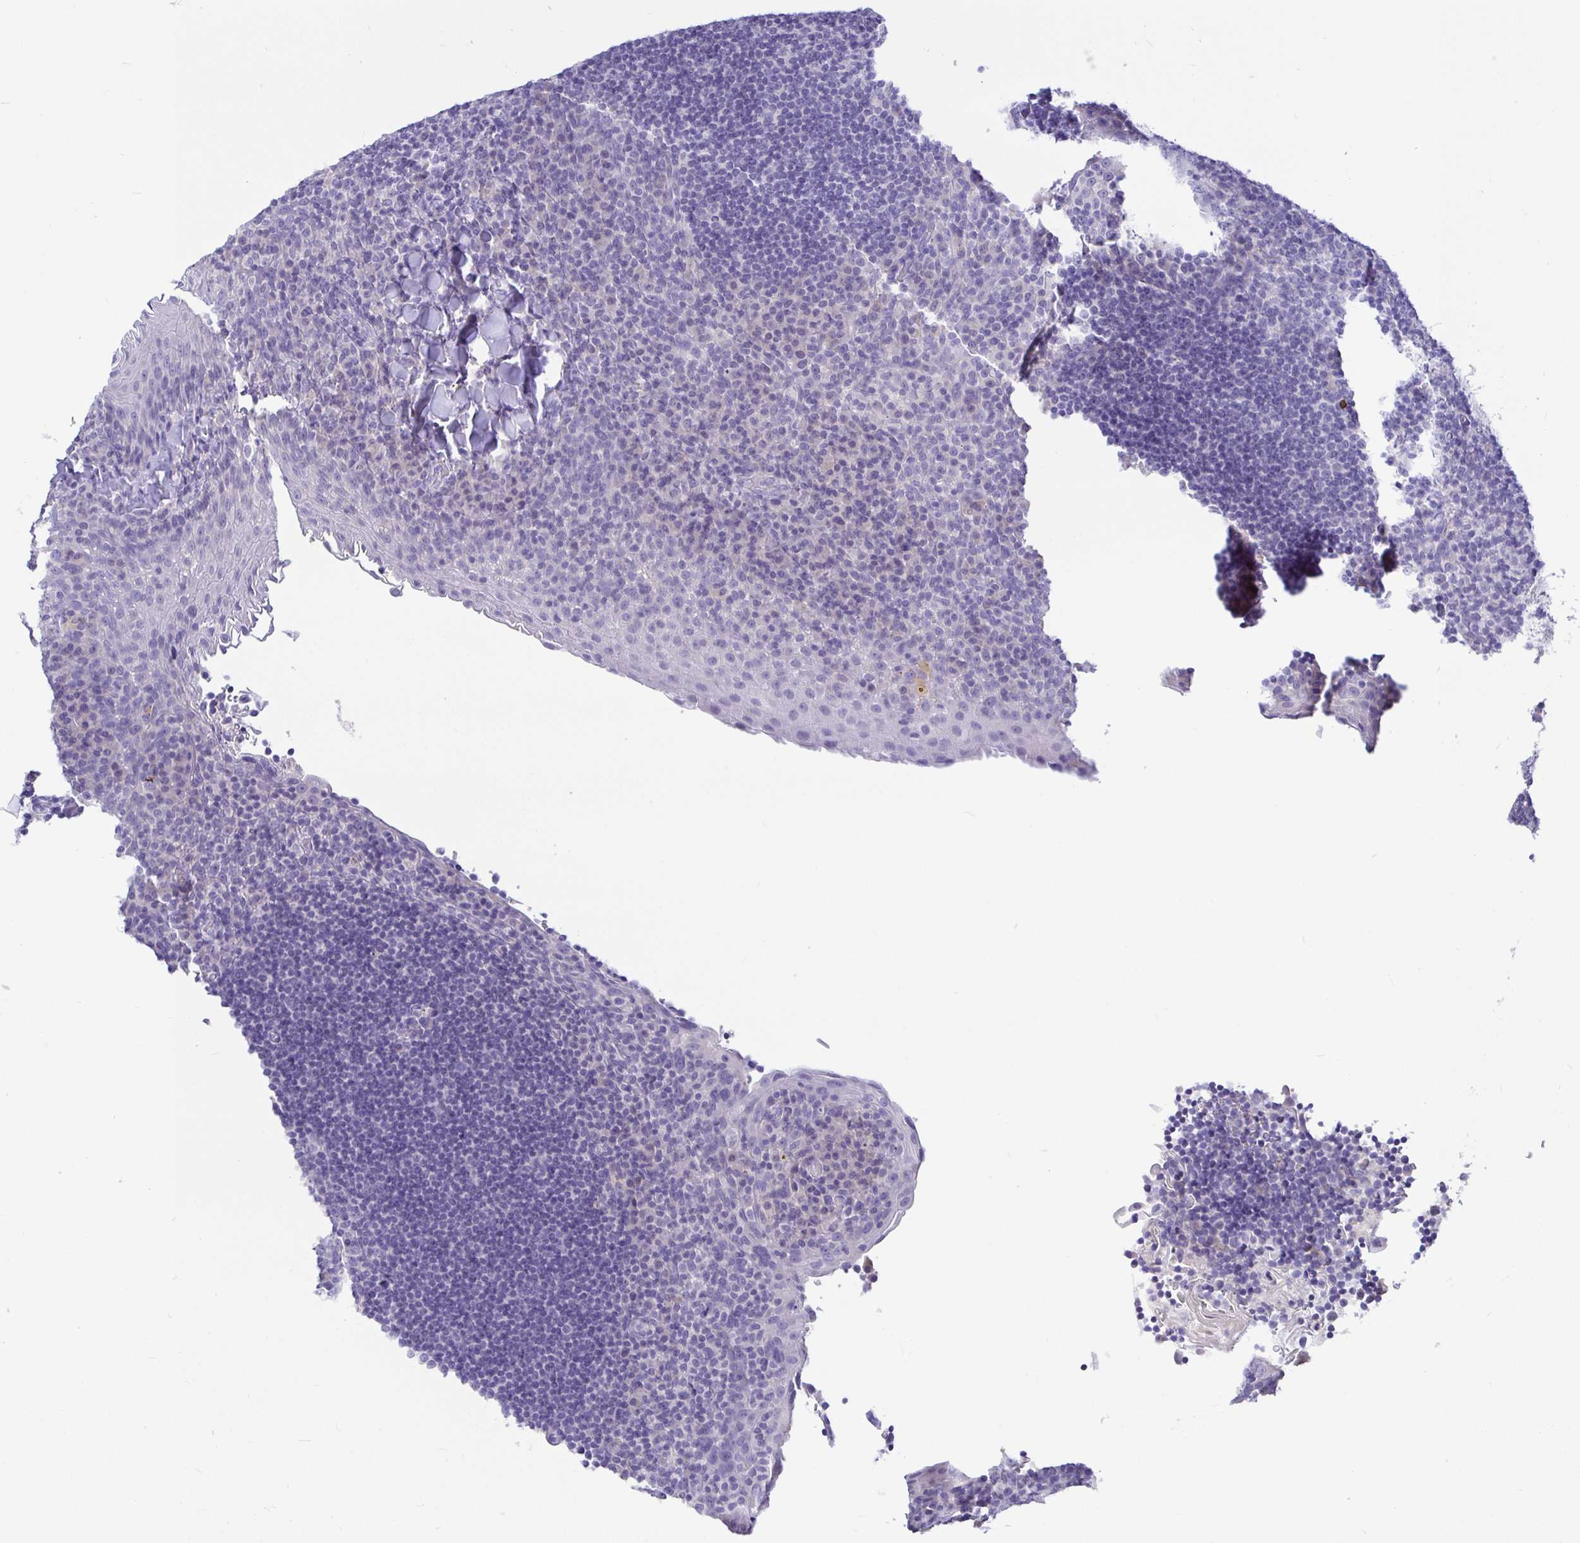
{"staining": {"intensity": "negative", "quantity": "none", "location": "none"}, "tissue": "tonsil", "cell_type": "Germinal center cells", "image_type": "normal", "snomed": [{"axis": "morphology", "description": "Normal tissue, NOS"}, {"axis": "topography", "description": "Tonsil"}], "caption": "Histopathology image shows no significant protein staining in germinal center cells of unremarkable tonsil. (DAB immunohistochemistry (IHC) visualized using brightfield microscopy, high magnification).", "gene": "TPTE", "patient": {"sex": "male", "age": 17}}